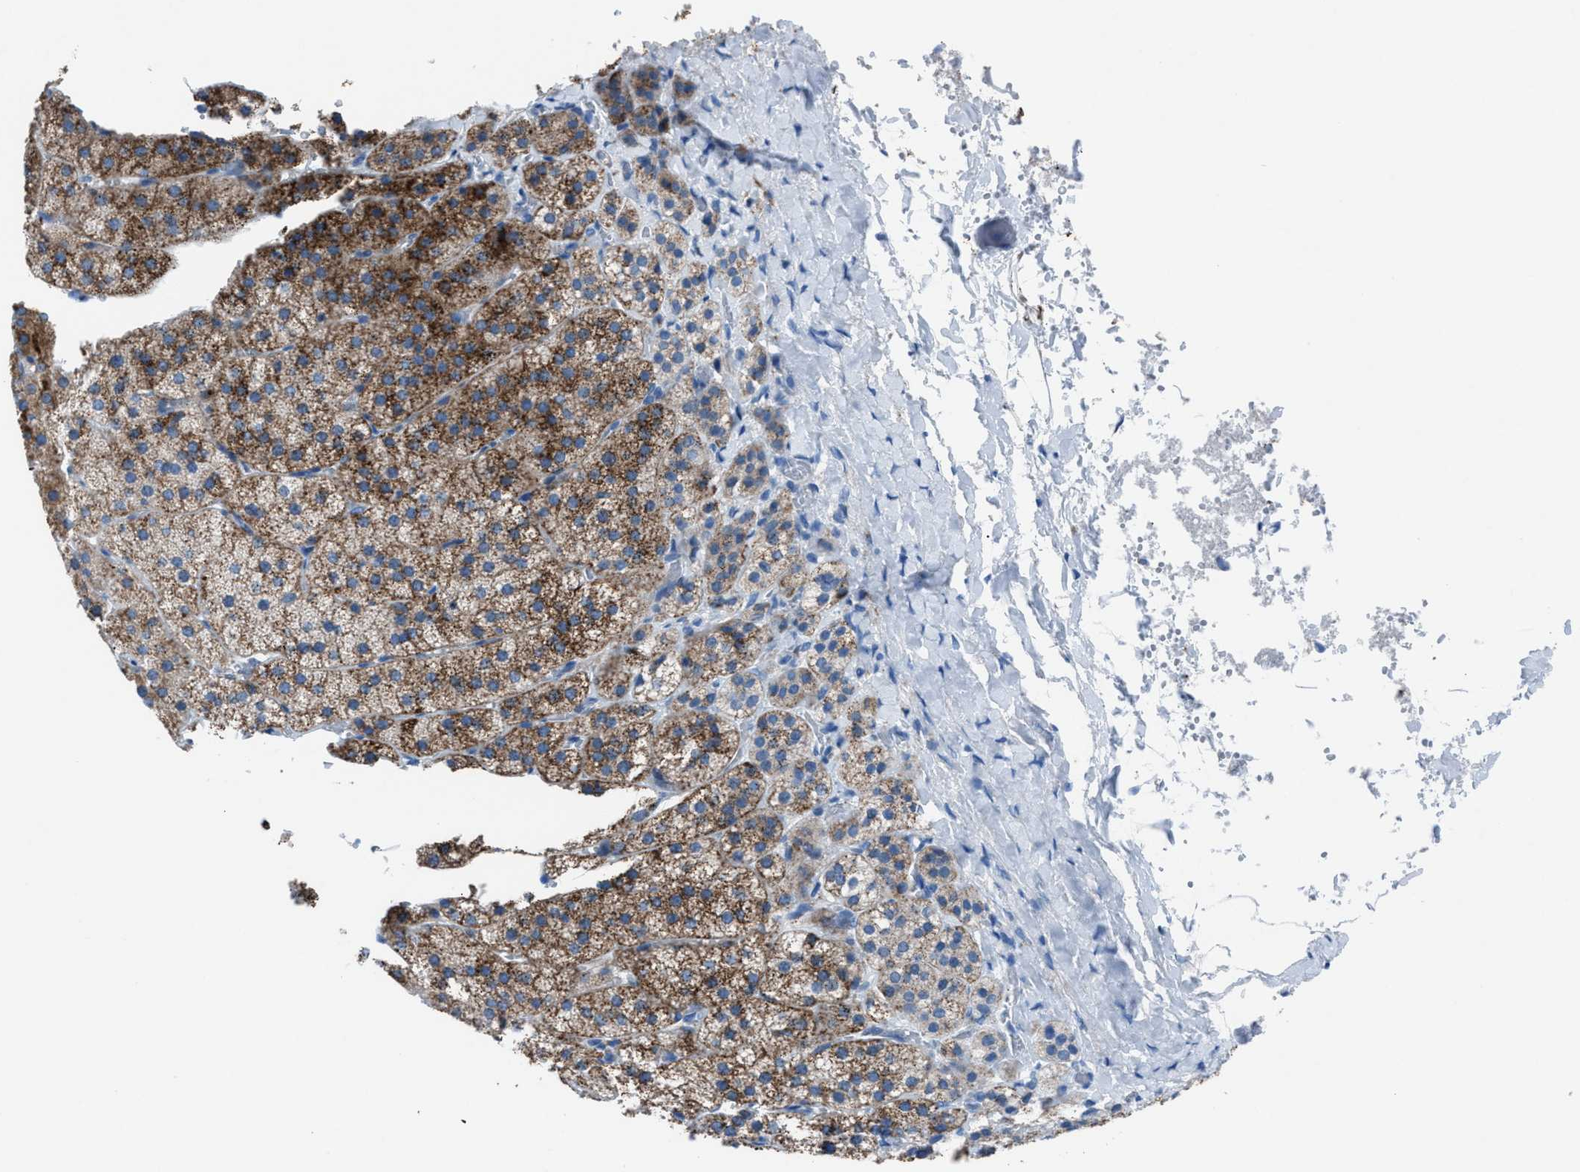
{"staining": {"intensity": "strong", "quantity": ">75%", "location": "cytoplasmic/membranous"}, "tissue": "adrenal gland", "cell_type": "Glandular cells", "image_type": "normal", "snomed": [{"axis": "morphology", "description": "Normal tissue, NOS"}, {"axis": "topography", "description": "Adrenal gland"}], "caption": "About >75% of glandular cells in normal human adrenal gland reveal strong cytoplasmic/membranous protein positivity as visualized by brown immunohistochemical staining.", "gene": "CD1B", "patient": {"sex": "female", "age": 44}}